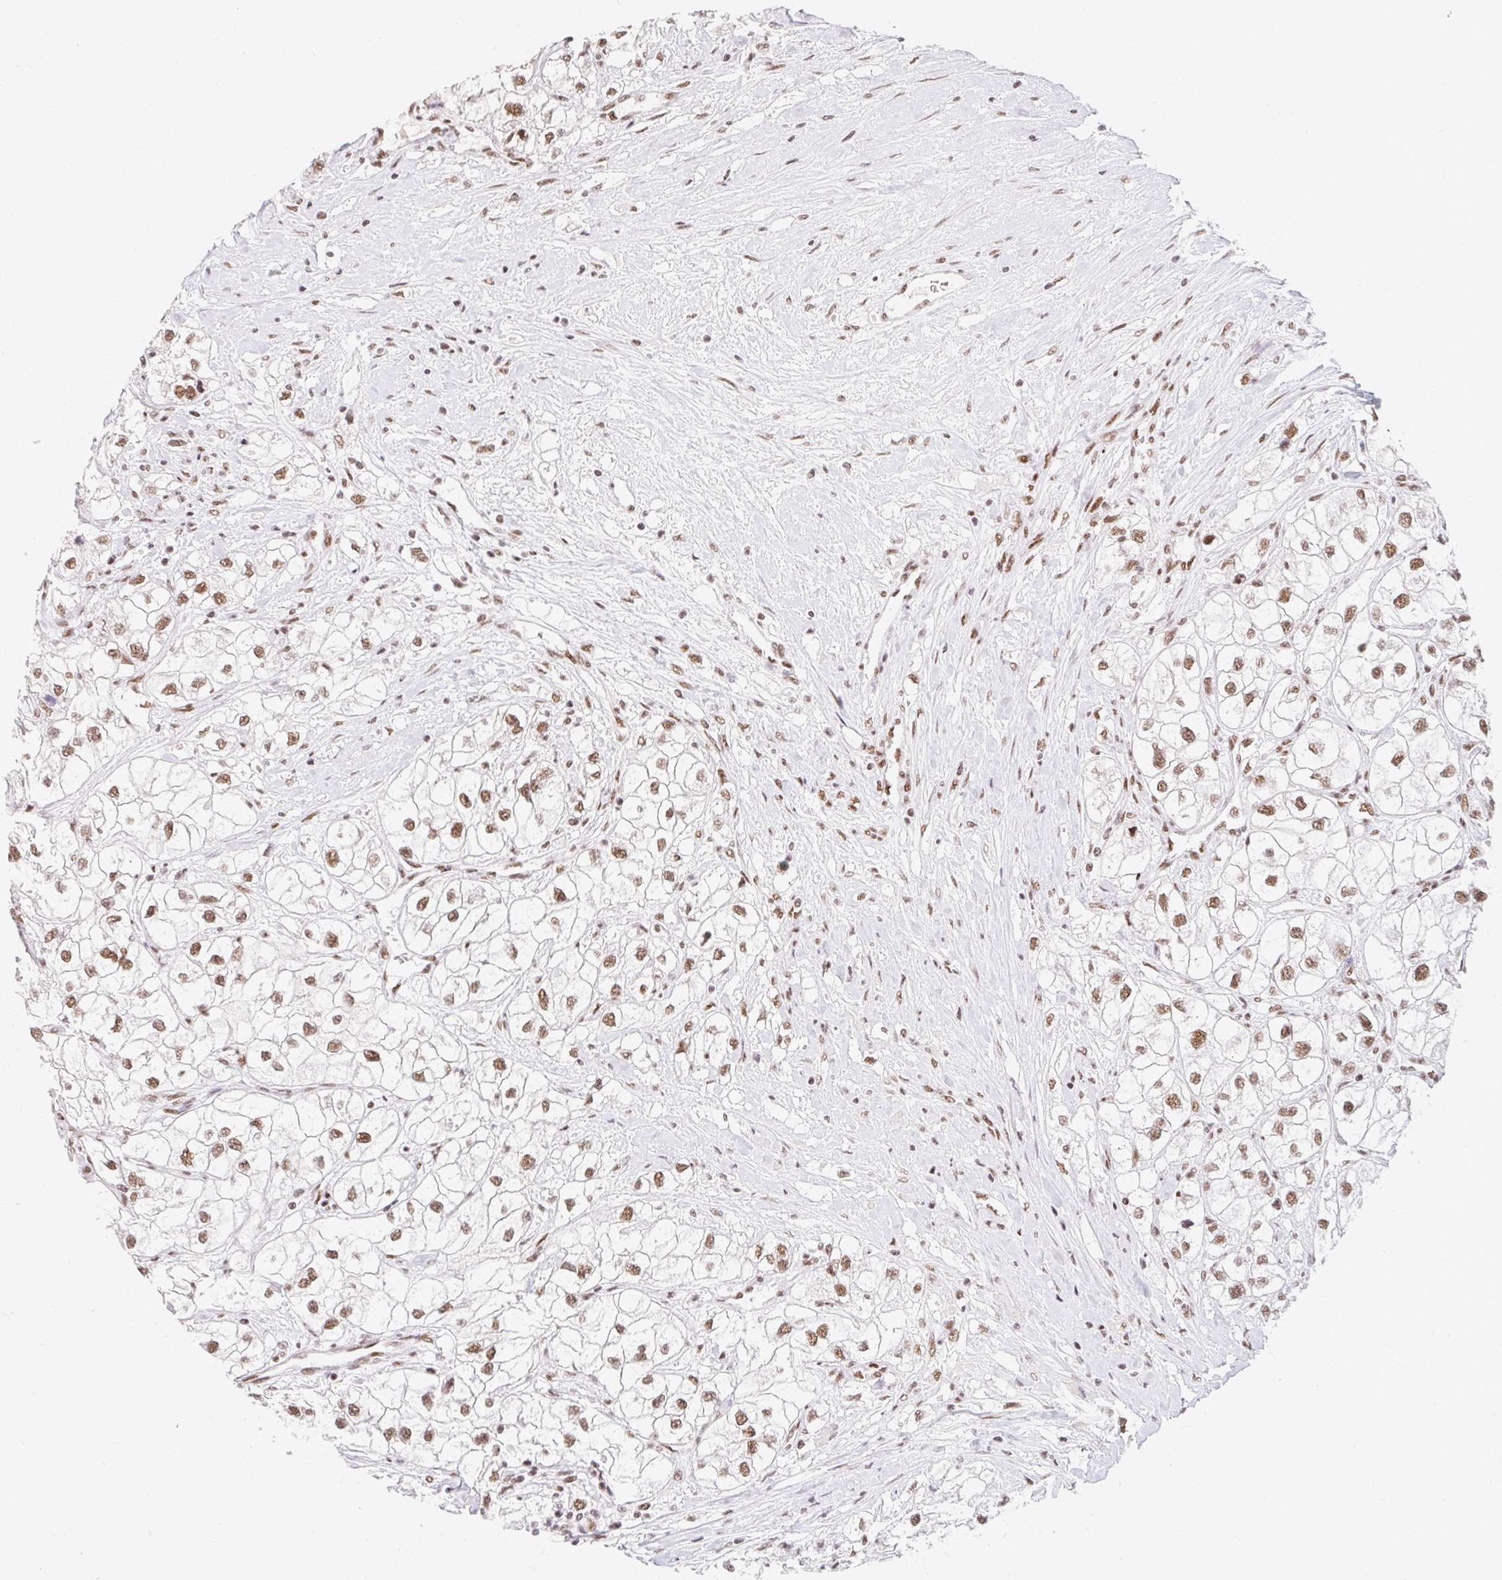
{"staining": {"intensity": "moderate", "quantity": ">75%", "location": "nuclear"}, "tissue": "renal cancer", "cell_type": "Tumor cells", "image_type": "cancer", "snomed": [{"axis": "morphology", "description": "Adenocarcinoma, NOS"}, {"axis": "topography", "description": "Kidney"}], "caption": "This is a photomicrograph of immunohistochemistry (IHC) staining of renal cancer (adenocarcinoma), which shows moderate positivity in the nuclear of tumor cells.", "gene": "SRSF10", "patient": {"sex": "male", "age": 59}}